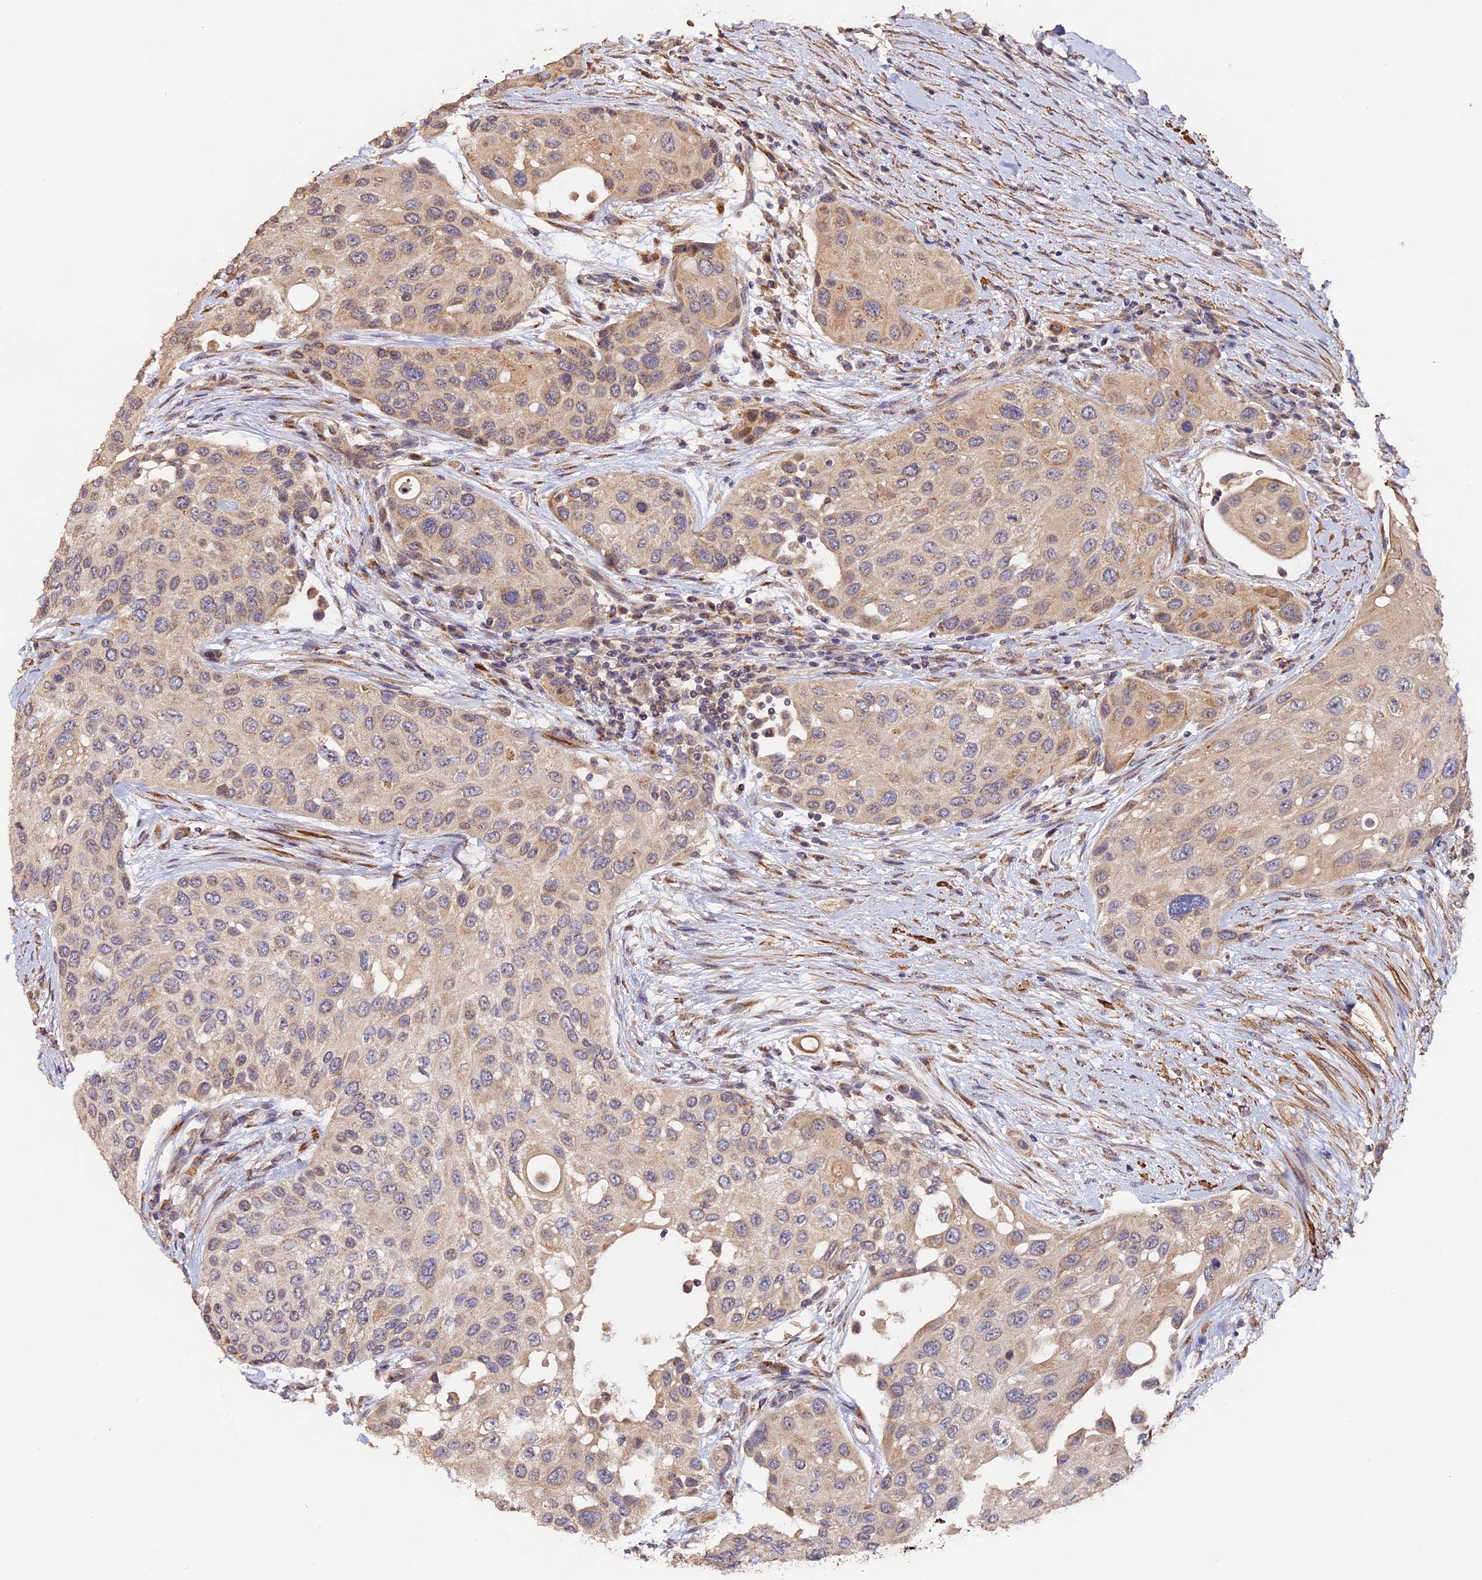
{"staining": {"intensity": "weak", "quantity": "25%-75%", "location": "cytoplasmic/membranous"}, "tissue": "urothelial cancer", "cell_type": "Tumor cells", "image_type": "cancer", "snomed": [{"axis": "morphology", "description": "Normal tissue, NOS"}, {"axis": "morphology", "description": "Urothelial carcinoma, High grade"}, {"axis": "topography", "description": "Vascular tissue"}, {"axis": "topography", "description": "Urinary bladder"}], "caption": "This histopathology image demonstrates urothelial carcinoma (high-grade) stained with IHC to label a protein in brown. The cytoplasmic/membranous of tumor cells show weak positivity for the protein. Nuclei are counter-stained blue.", "gene": "TANGO6", "patient": {"sex": "female", "age": 56}}